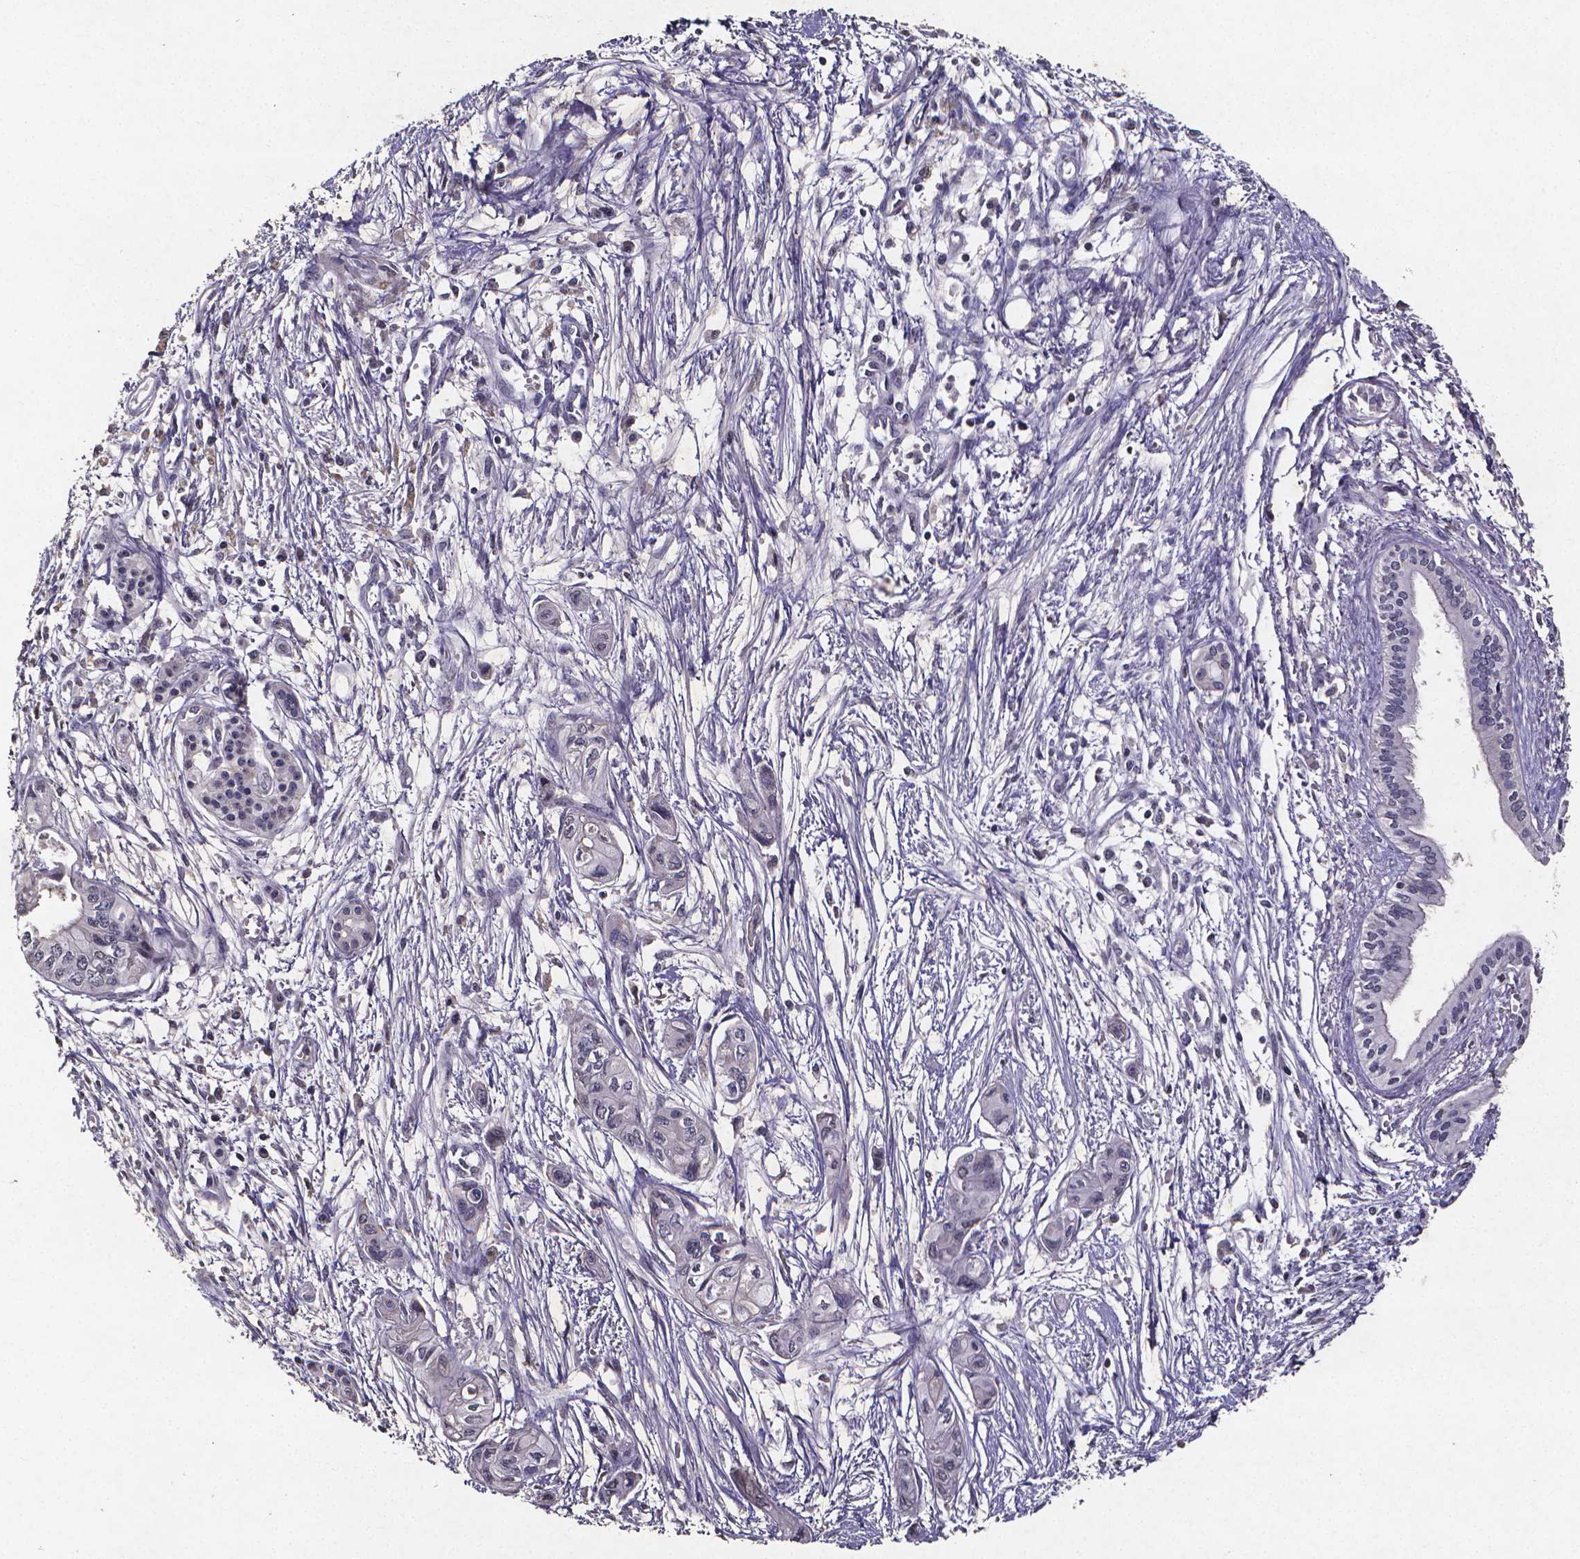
{"staining": {"intensity": "negative", "quantity": "none", "location": "none"}, "tissue": "pancreatic cancer", "cell_type": "Tumor cells", "image_type": "cancer", "snomed": [{"axis": "morphology", "description": "Adenocarcinoma, NOS"}, {"axis": "topography", "description": "Pancreas"}], "caption": "Pancreatic cancer (adenocarcinoma) stained for a protein using IHC displays no positivity tumor cells.", "gene": "TP73", "patient": {"sex": "female", "age": 76}}